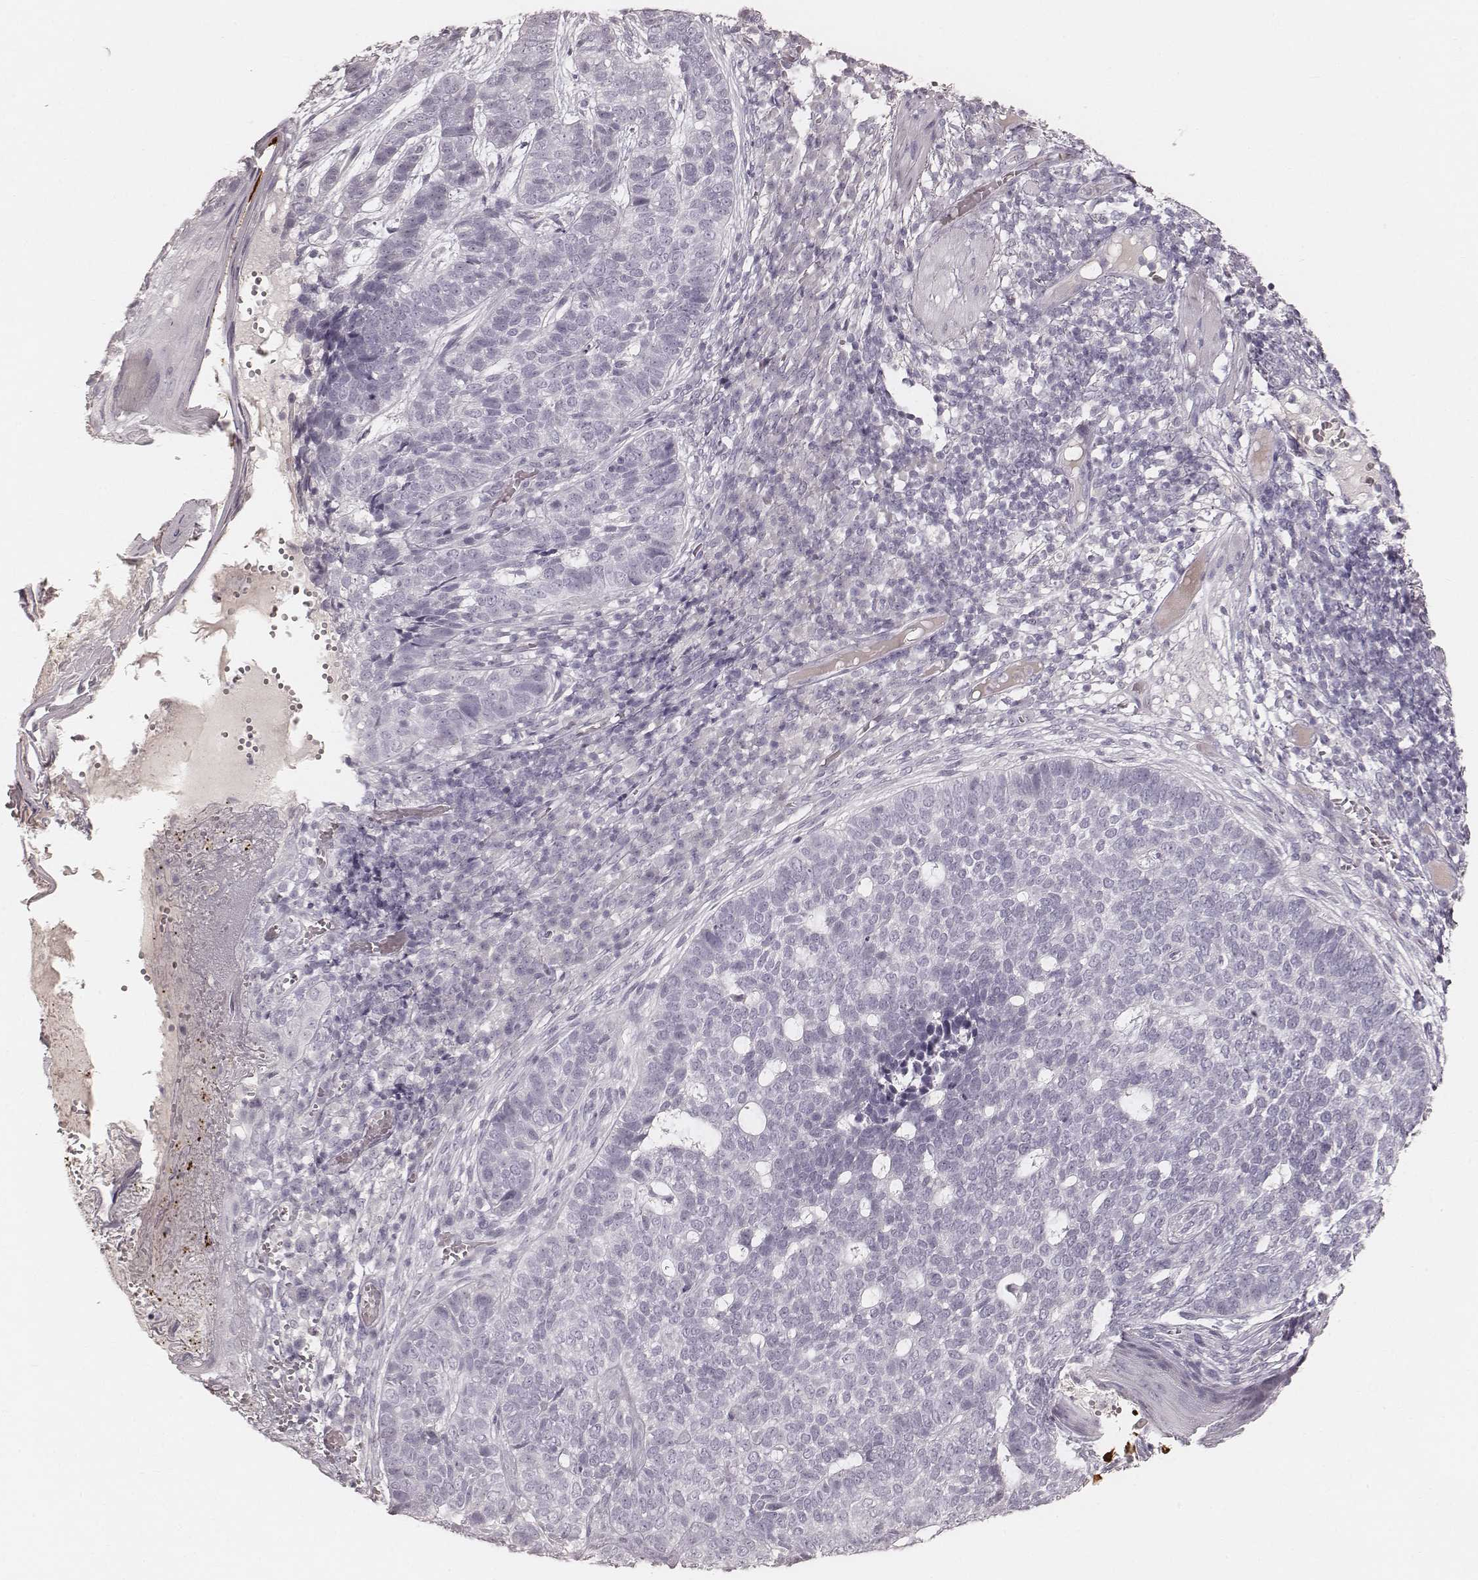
{"staining": {"intensity": "negative", "quantity": "none", "location": "none"}, "tissue": "skin cancer", "cell_type": "Tumor cells", "image_type": "cancer", "snomed": [{"axis": "morphology", "description": "Basal cell carcinoma"}, {"axis": "topography", "description": "Skin"}], "caption": "Tumor cells show no significant protein expression in skin basal cell carcinoma.", "gene": "KRT26", "patient": {"sex": "female", "age": 69}}